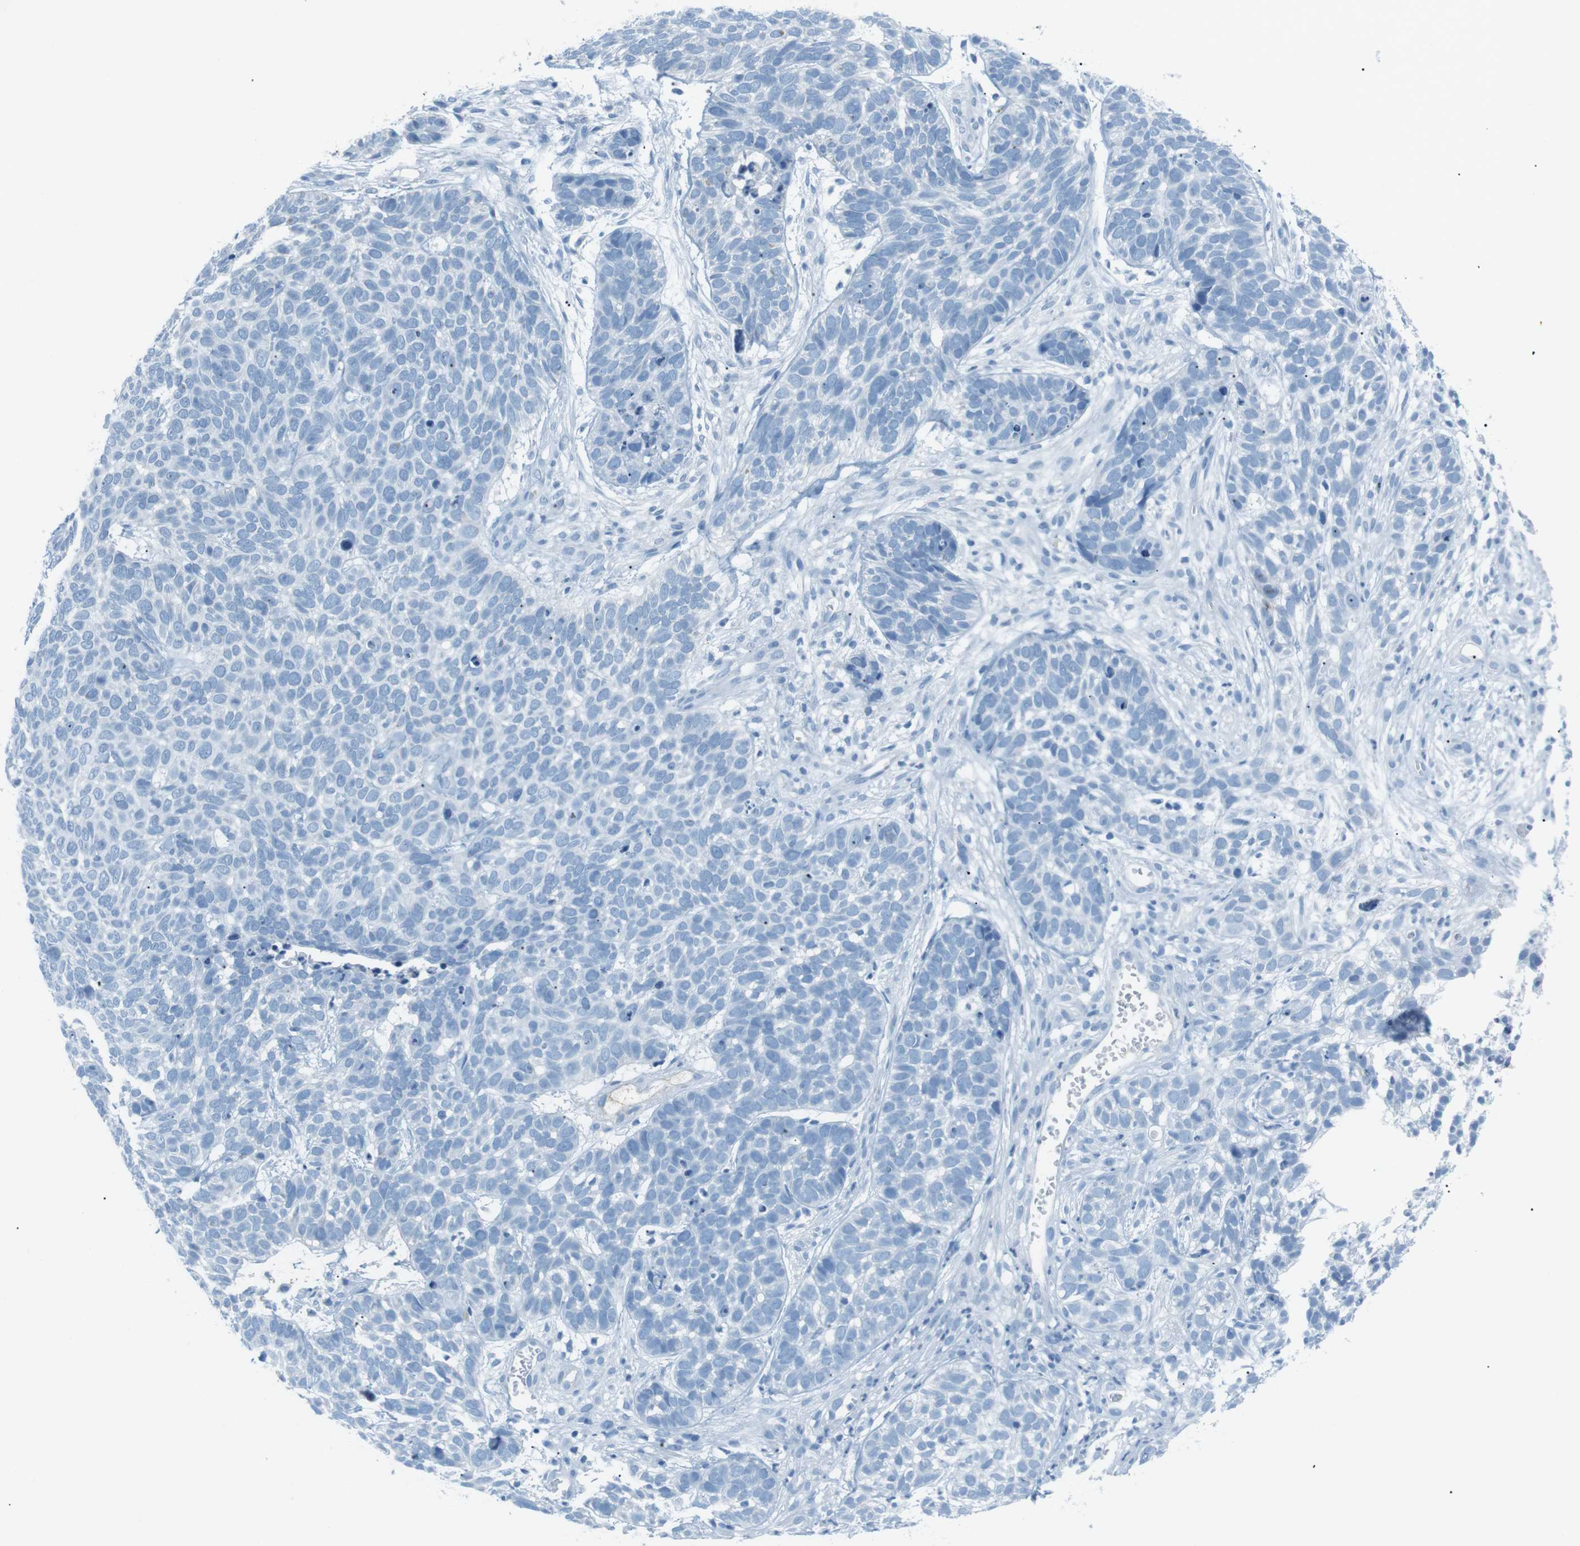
{"staining": {"intensity": "negative", "quantity": "none", "location": "none"}, "tissue": "skin cancer", "cell_type": "Tumor cells", "image_type": "cancer", "snomed": [{"axis": "morphology", "description": "Basal cell carcinoma"}, {"axis": "topography", "description": "Skin"}], "caption": "This is an immunohistochemistry (IHC) histopathology image of human skin cancer (basal cell carcinoma). There is no positivity in tumor cells.", "gene": "AZGP1", "patient": {"sex": "male", "age": 87}}